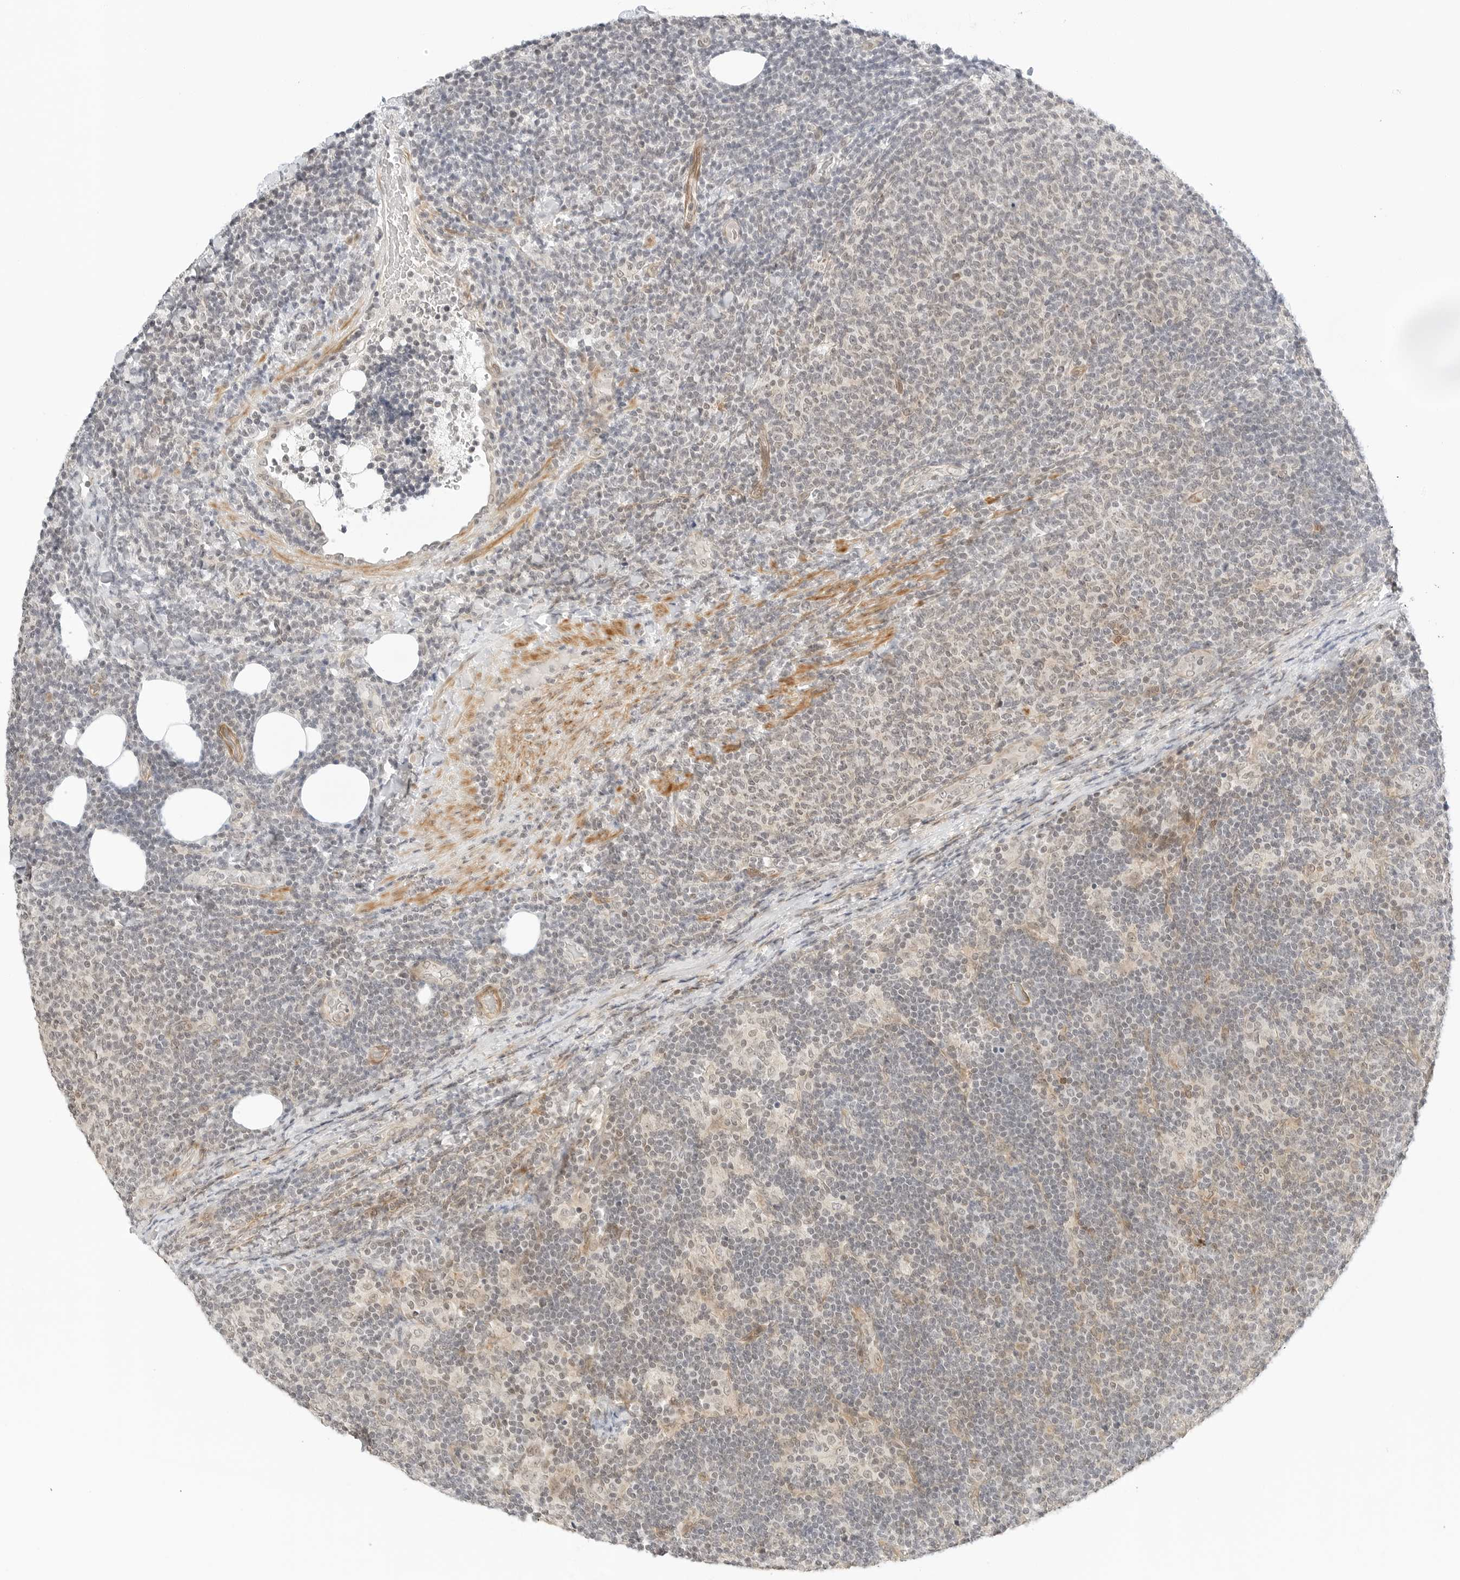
{"staining": {"intensity": "weak", "quantity": "25%-75%", "location": "nuclear"}, "tissue": "lymphoma", "cell_type": "Tumor cells", "image_type": "cancer", "snomed": [{"axis": "morphology", "description": "Malignant lymphoma, non-Hodgkin's type, Low grade"}, {"axis": "topography", "description": "Lymph node"}], "caption": "The image demonstrates staining of lymphoma, revealing weak nuclear protein expression (brown color) within tumor cells.", "gene": "NEO1", "patient": {"sex": "male", "age": 66}}